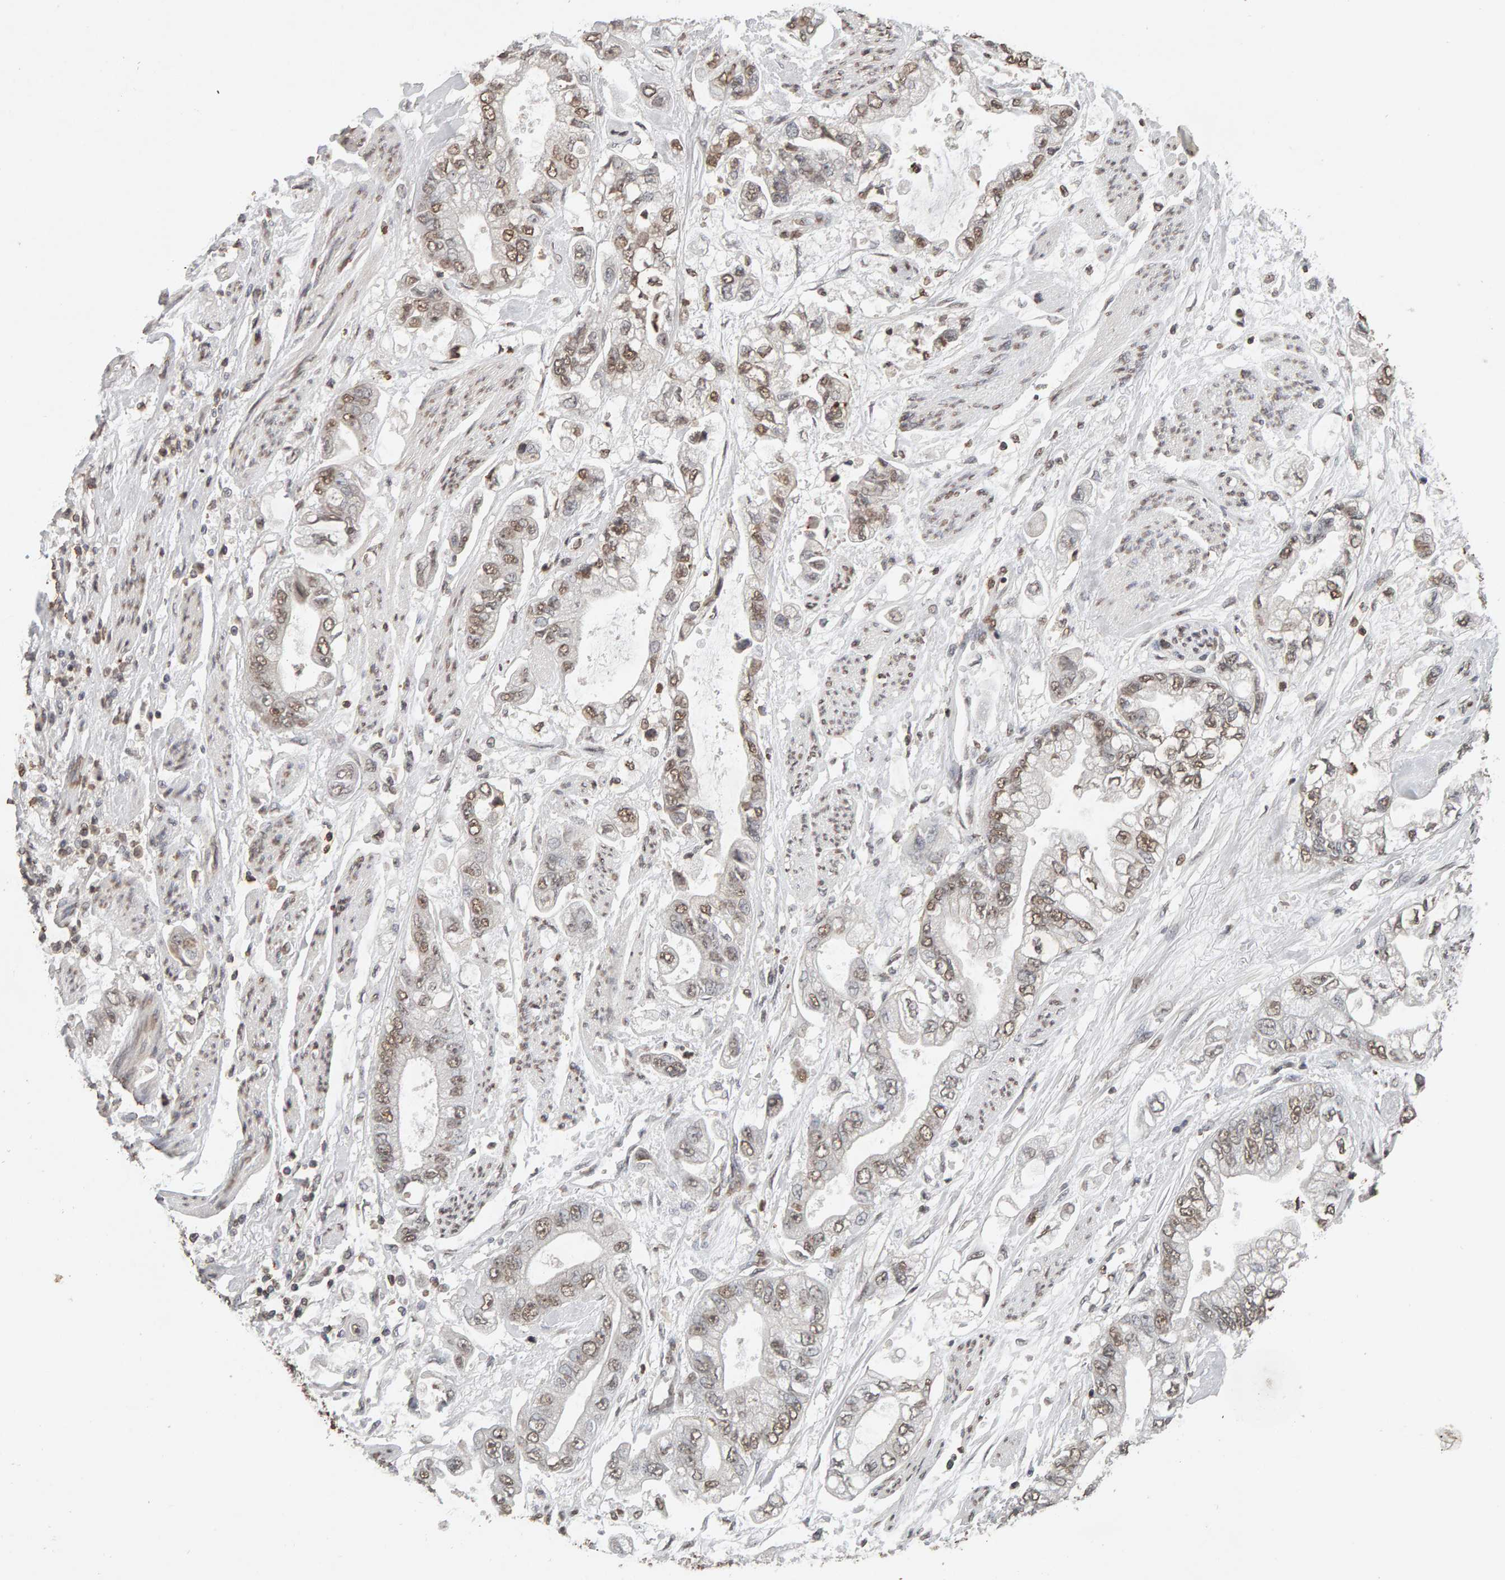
{"staining": {"intensity": "weak", "quantity": ">75%", "location": "nuclear"}, "tissue": "stomach cancer", "cell_type": "Tumor cells", "image_type": "cancer", "snomed": [{"axis": "morphology", "description": "Normal tissue, NOS"}, {"axis": "morphology", "description": "Adenocarcinoma, NOS"}, {"axis": "topography", "description": "Stomach"}], "caption": "Stomach cancer (adenocarcinoma) stained with DAB immunohistochemistry demonstrates low levels of weak nuclear positivity in about >75% of tumor cells.", "gene": "DNAJB5", "patient": {"sex": "male", "age": 62}}